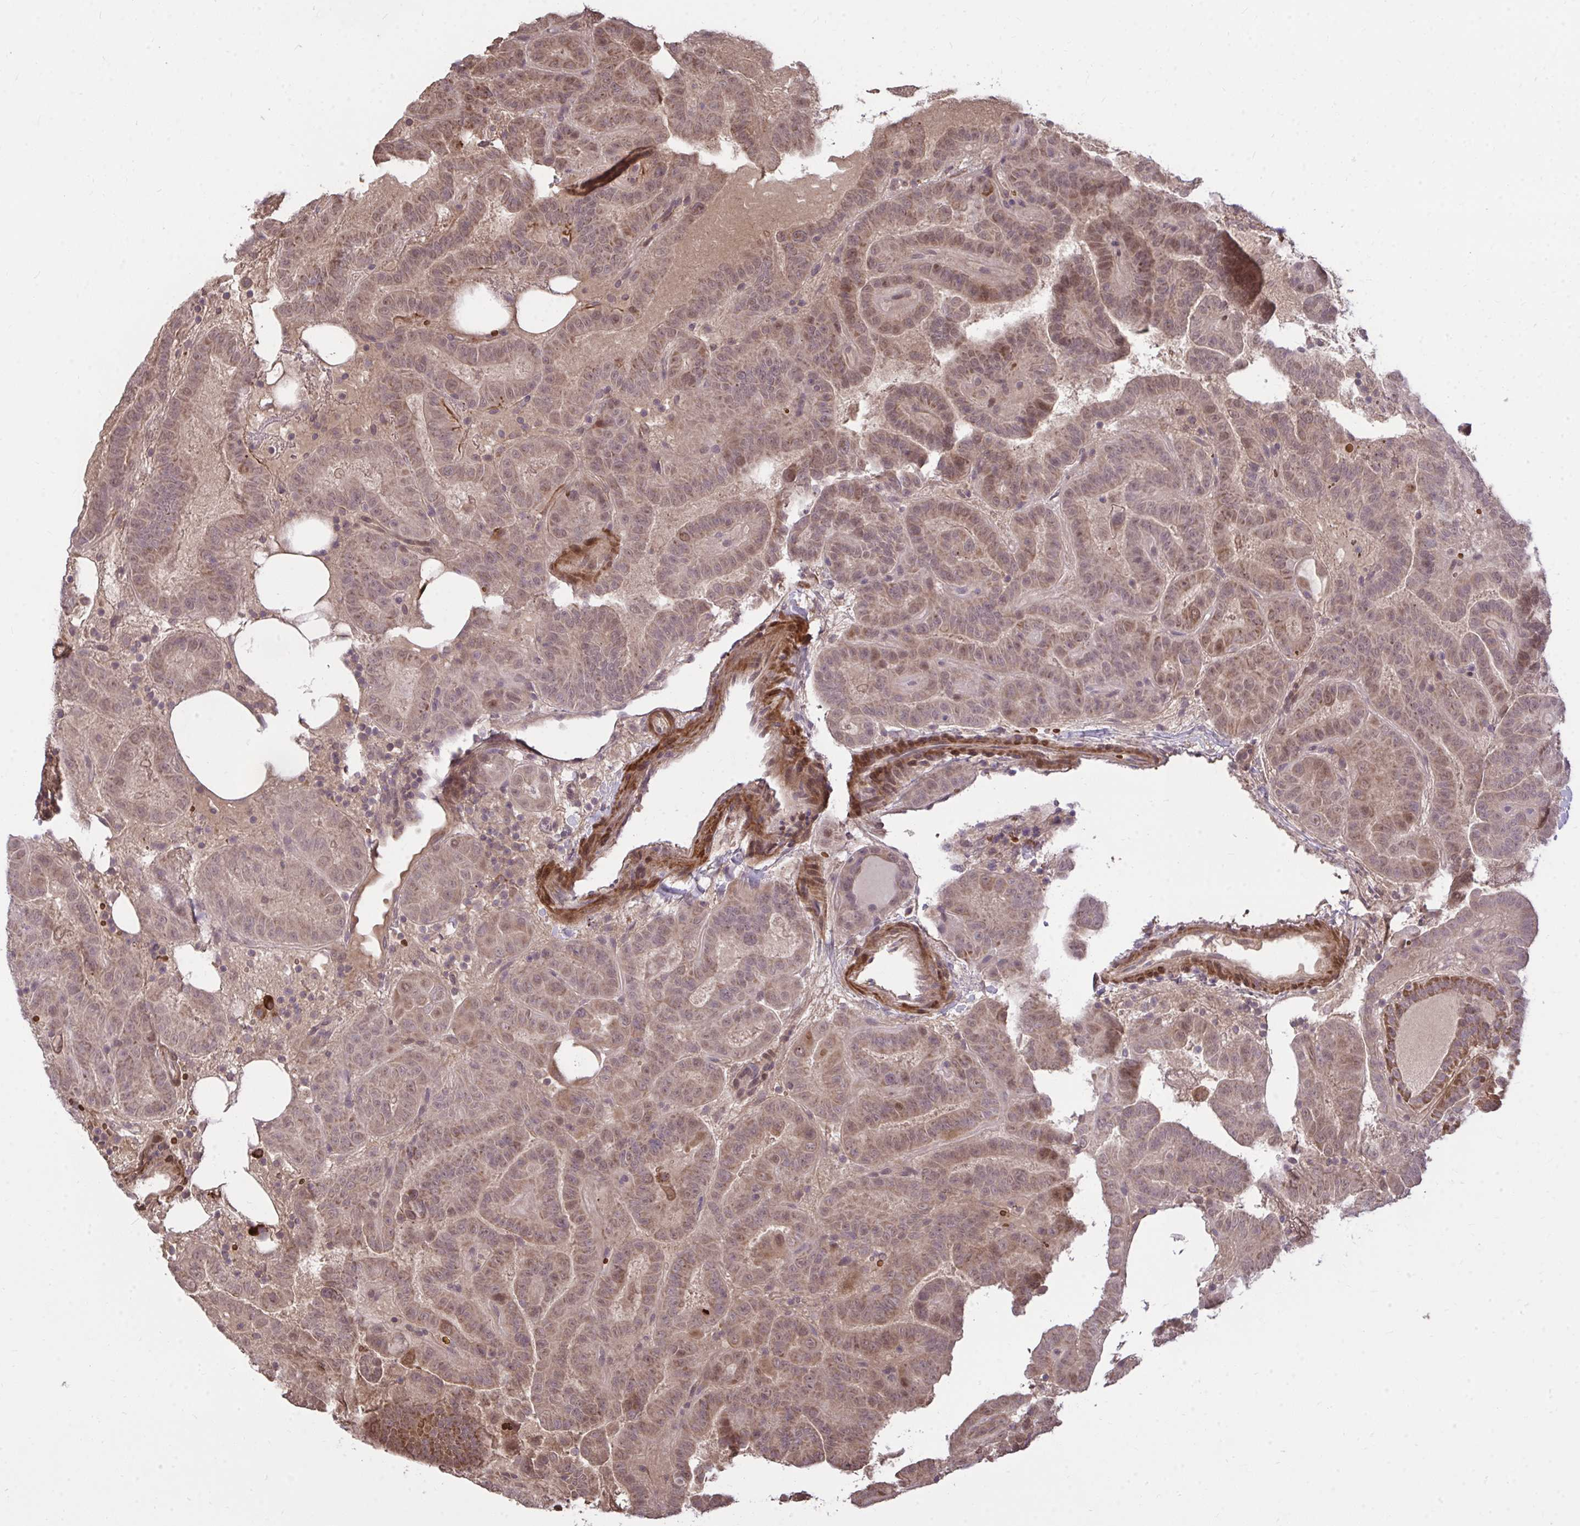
{"staining": {"intensity": "moderate", "quantity": ">75%", "location": "cytoplasmic/membranous,nuclear"}, "tissue": "thyroid cancer", "cell_type": "Tumor cells", "image_type": "cancer", "snomed": [{"axis": "morphology", "description": "Papillary adenocarcinoma, NOS"}, {"axis": "topography", "description": "Thyroid gland"}], "caption": "Human thyroid papillary adenocarcinoma stained with a brown dye reveals moderate cytoplasmic/membranous and nuclear positive staining in about >75% of tumor cells.", "gene": "ZSCAN9", "patient": {"sex": "female", "age": 46}}